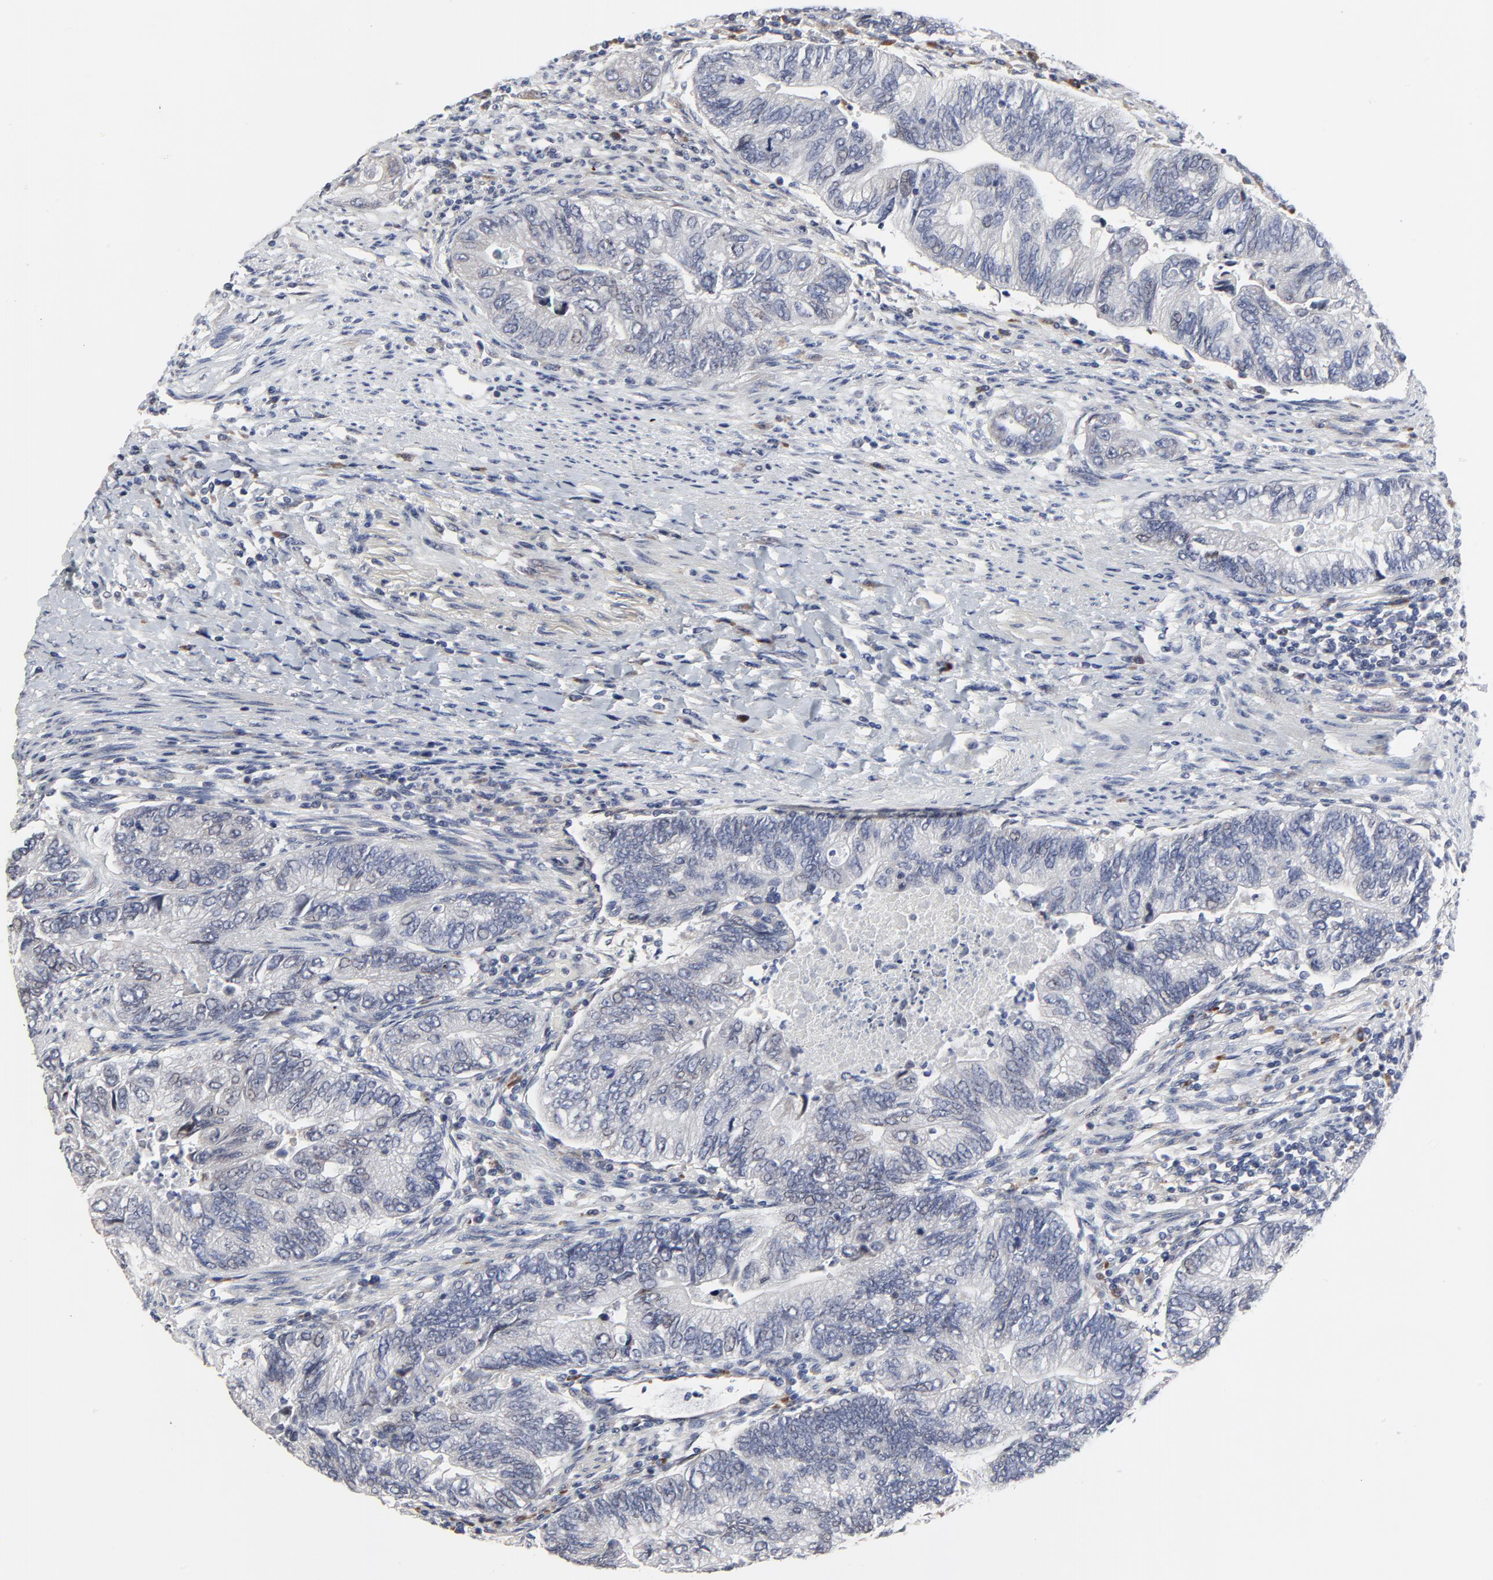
{"staining": {"intensity": "weak", "quantity": "<25%", "location": "cytoplasmic/membranous"}, "tissue": "colorectal cancer", "cell_type": "Tumor cells", "image_type": "cancer", "snomed": [{"axis": "morphology", "description": "Adenocarcinoma, NOS"}, {"axis": "topography", "description": "Colon"}], "caption": "Tumor cells are negative for protein expression in human colorectal cancer. (DAB (3,3'-diaminobenzidine) IHC visualized using brightfield microscopy, high magnification).", "gene": "NLGN3", "patient": {"sex": "female", "age": 11}}